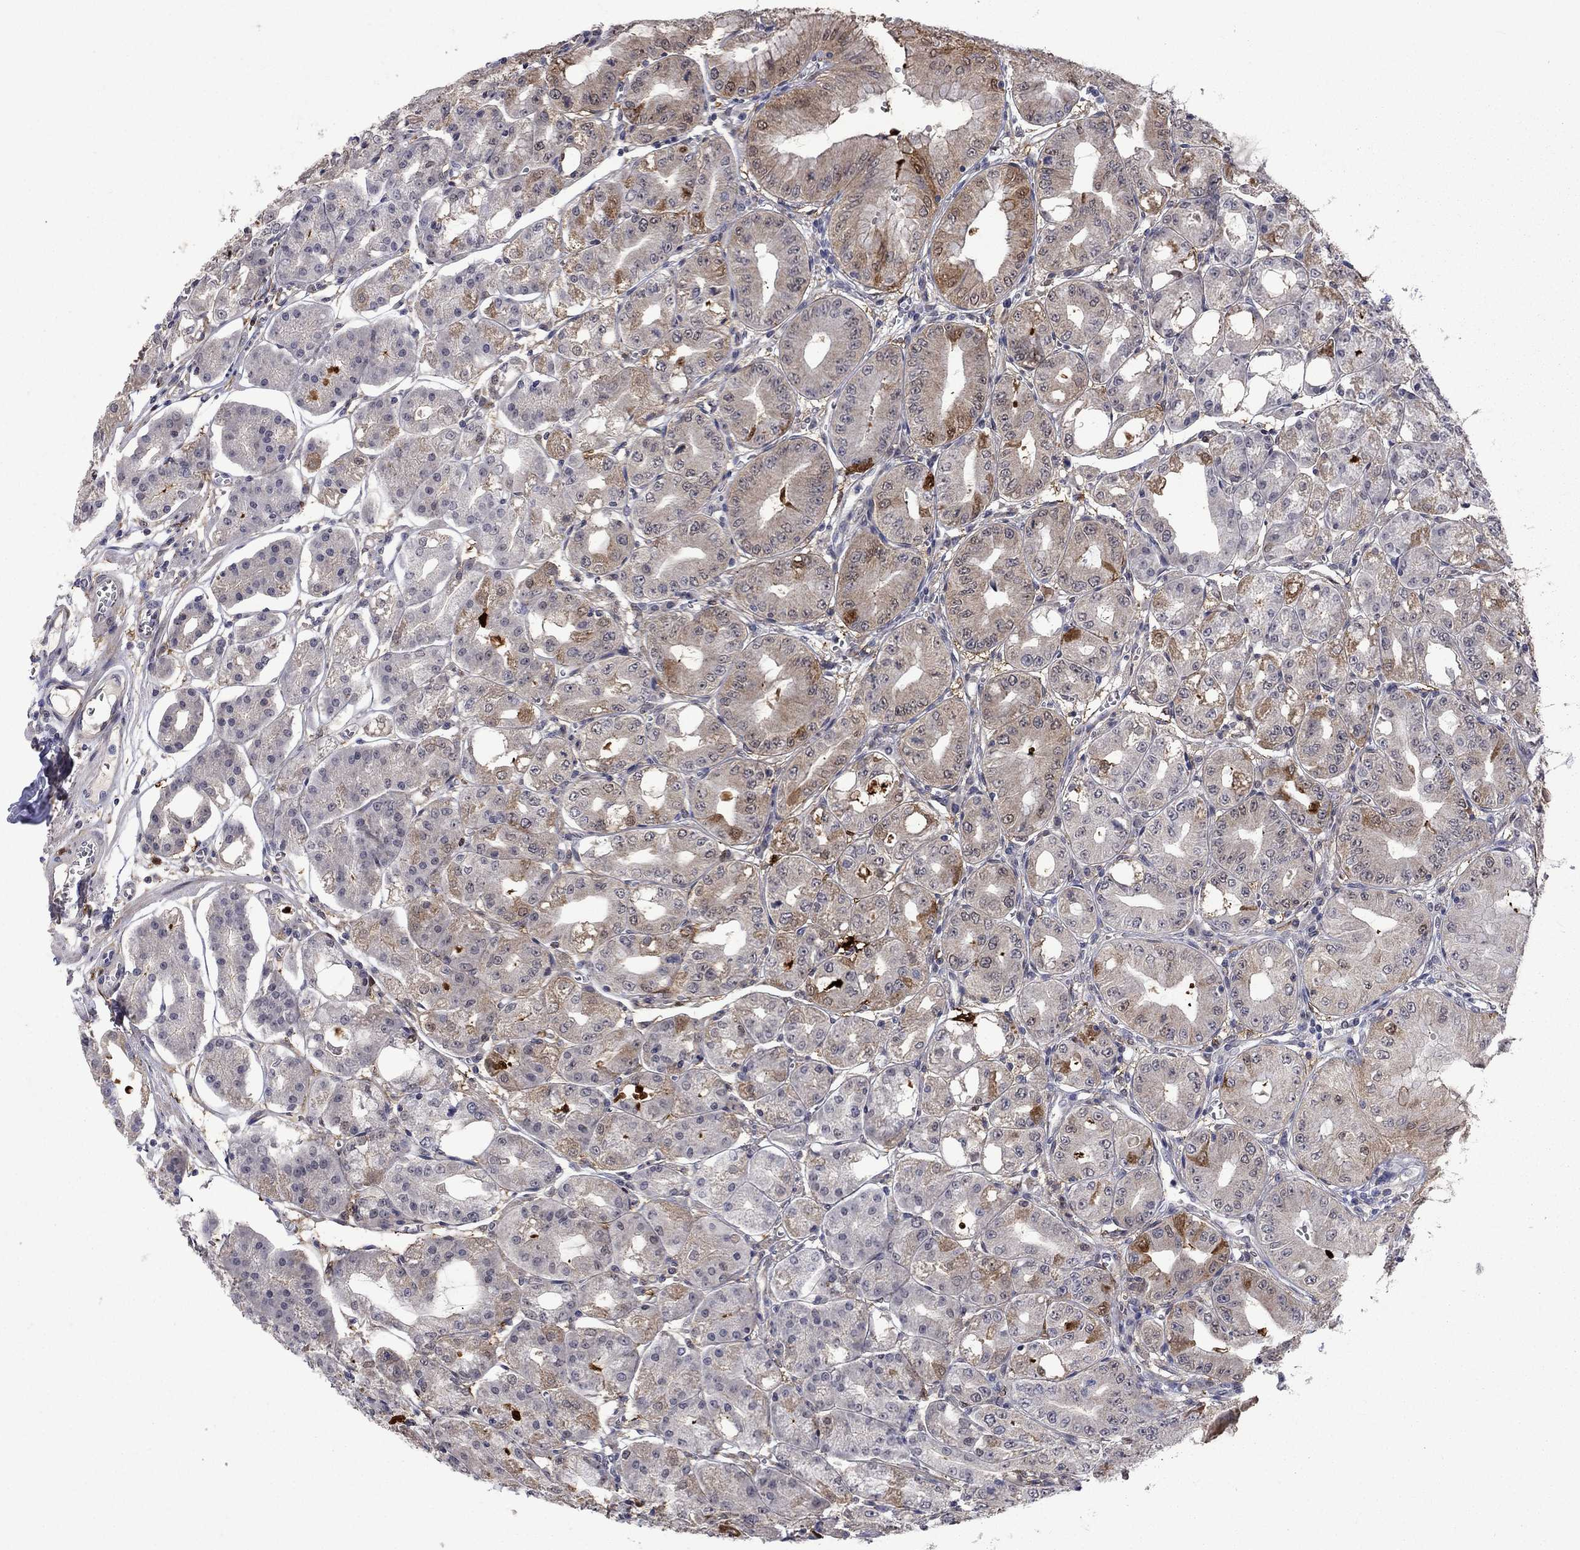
{"staining": {"intensity": "strong", "quantity": "<25%", "location": "cytoplasmic/membranous"}, "tissue": "stomach", "cell_type": "Glandular cells", "image_type": "normal", "snomed": [{"axis": "morphology", "description": "Normal tissue, NOS"}, {"axis": "topography", "description": "Stomach, lower"}], "caption": "The micrograph displays a brown stain indicating the presence of a protein in the cytoplasmic/membranous of glandular cells in stomach. The staining was performed using DAB (3,3'-diaminobenzidine) to visualize the protein expression in brown, while the nuclei were stained in blue with hematoxylin (Magnification: 20x).", "gene": "CBR1", "patient": {"sex": "male", "age": 71}}